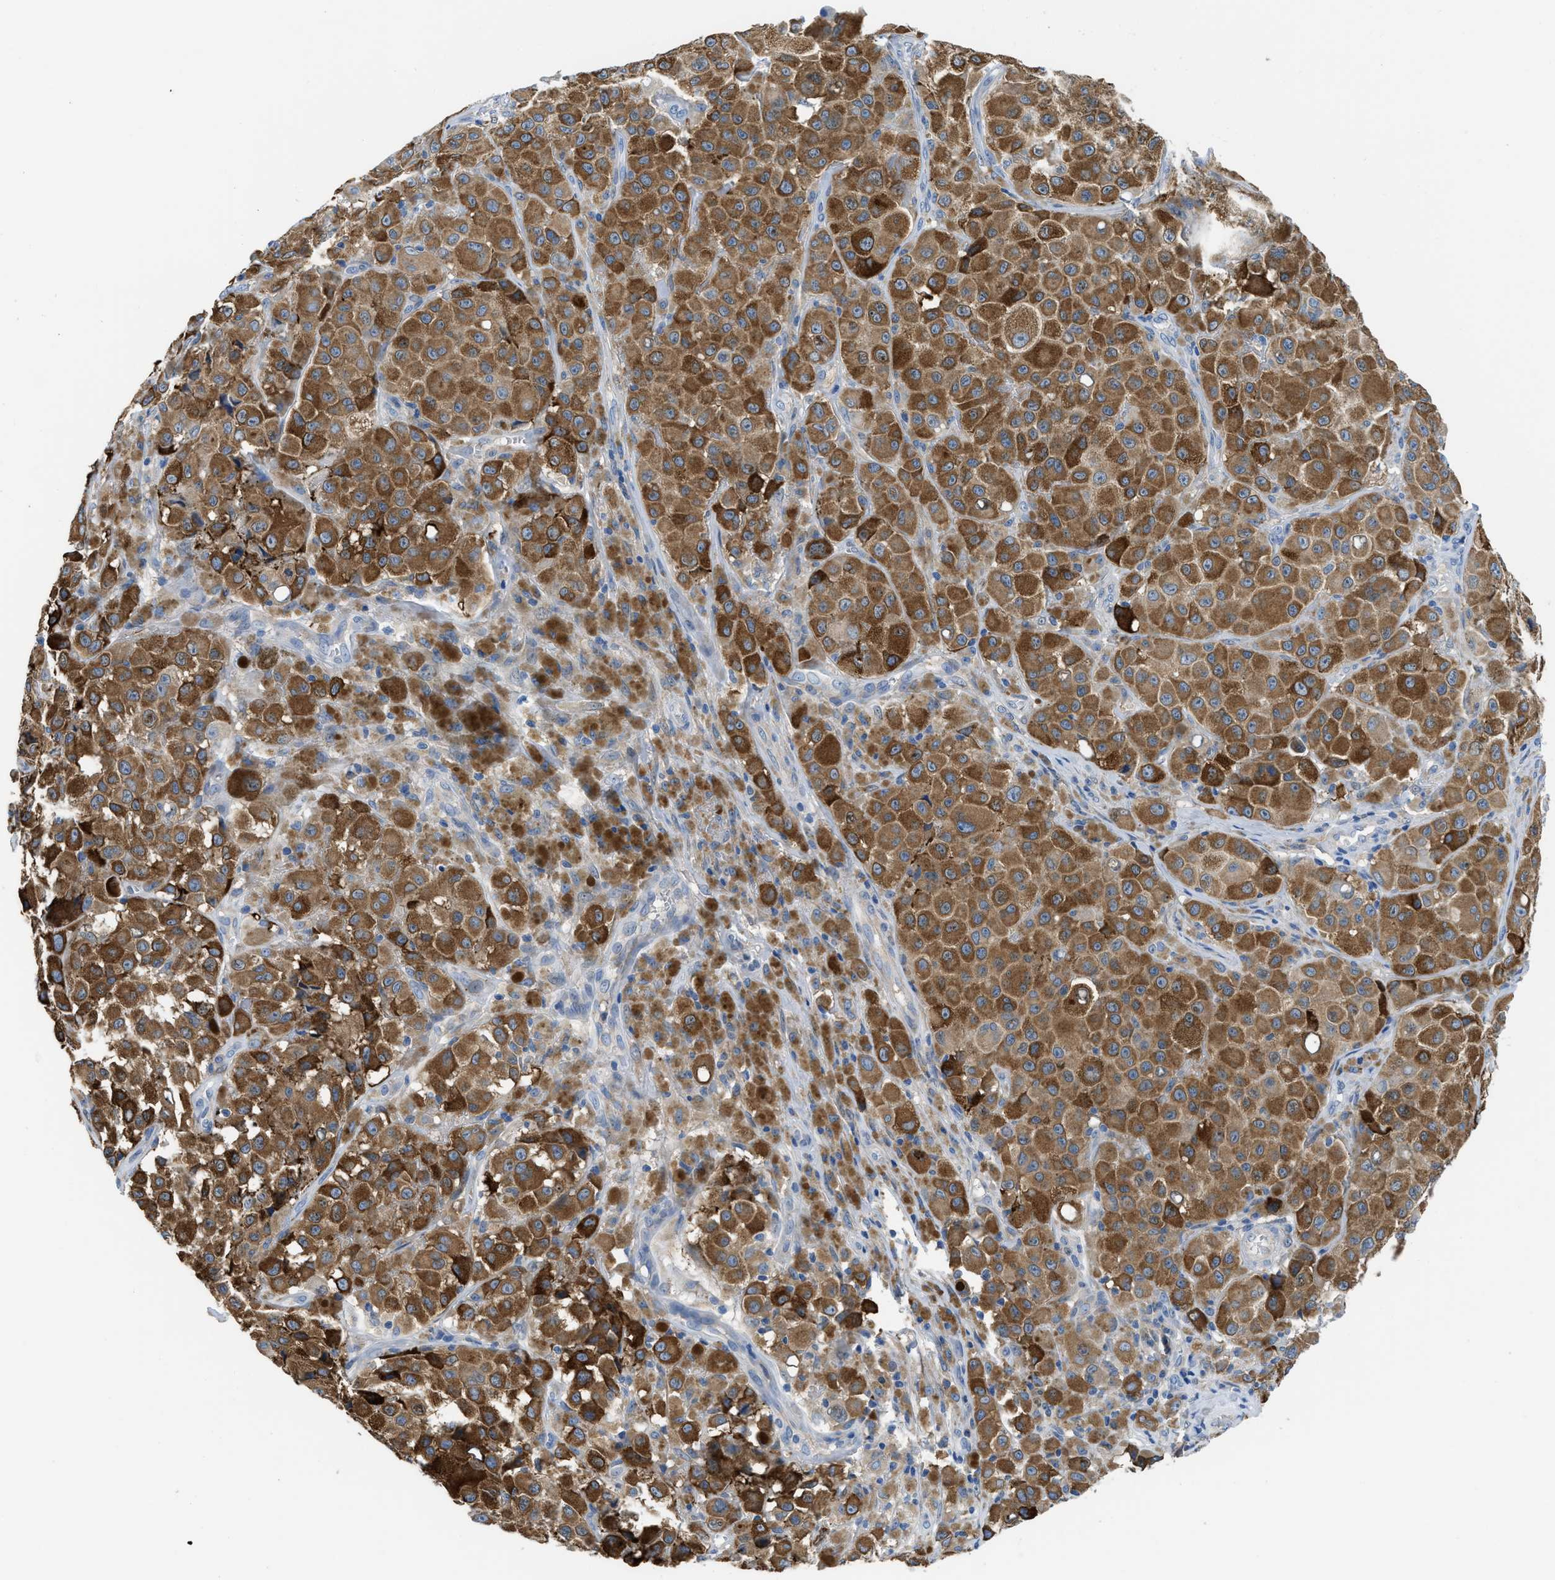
{"staining": {"intensity": "strong", "quantity": ">75%", "location": "cytoplasmic/membranous"}, "tissue": "melanoma", "cell_type": "Tumor cells", "image_type": "cancer", "snomed": [{"axis": "morphology", "description": "Malignant melanoma, NOS"}, {"axis": "topography", "description": "Skin"}], "caption": "DAB immunohistochemical staining of malignant melanoma displays strong cytoplasmic/membranous protein expression in approximately >75% of tumor cells.", "gene": "BNC2", "patient": {"sex": "male", "age": 84}}